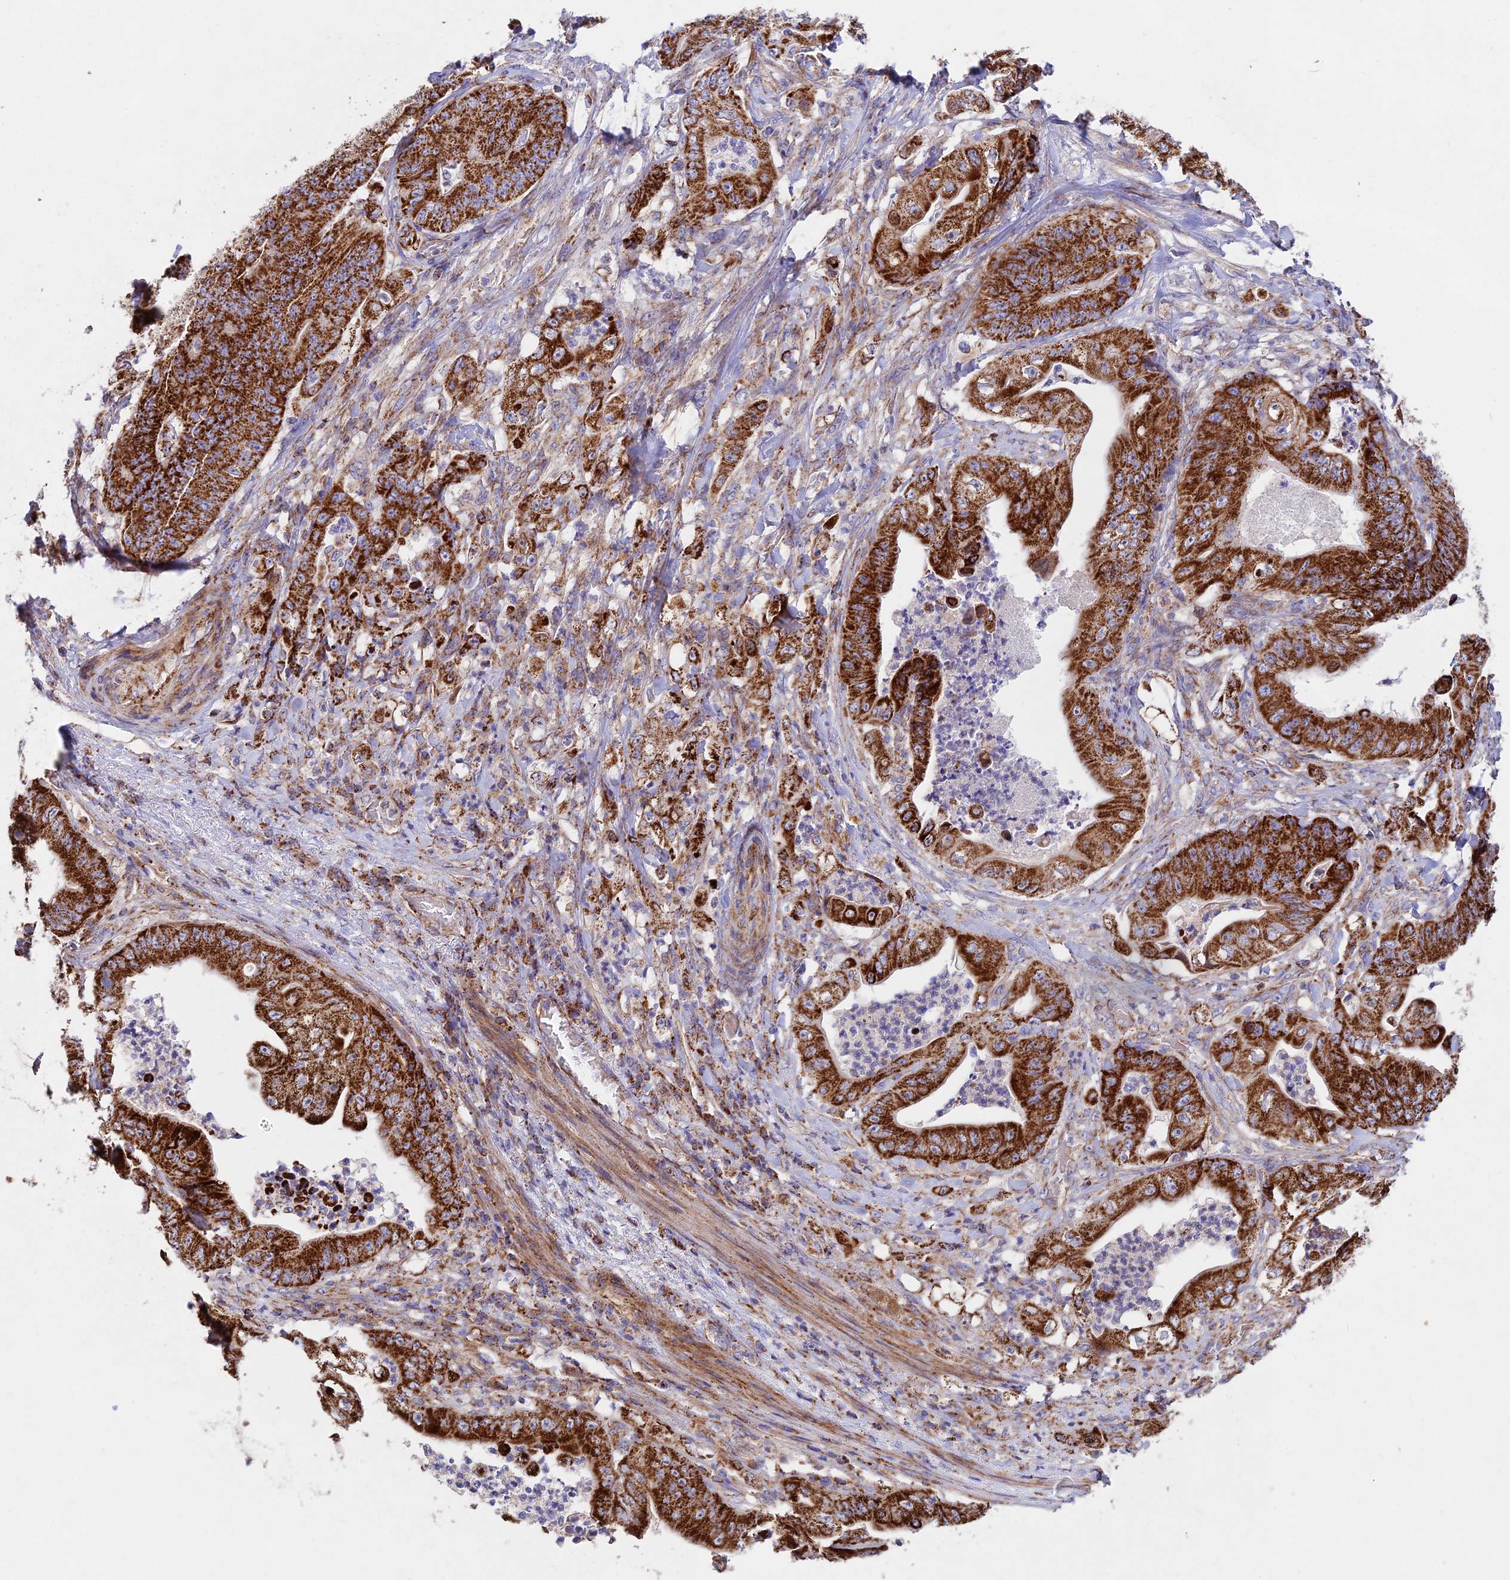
{"staining": {"intensity": "strong", "quantity": ">75%", "location": "cytoplasmic/membranous"}, "tissue": "stomach cancer", "cell_type": "Tumor cells", "image_type": "cancer", "snomed": [{"axis": "morphology", "description": "Adenocarcinoma, NOS"}, {"axis": "topography", "description": "Stomach"}], "caption": "Adenocarcinoma (stomach) was stained to show a protein in brown. There is high levels of strong cytoplasmic/membranous positivity in approximately >75% of tumor cells.", "gene": "KHDC3L", "patient": {"sex": "female", "age": 73}}